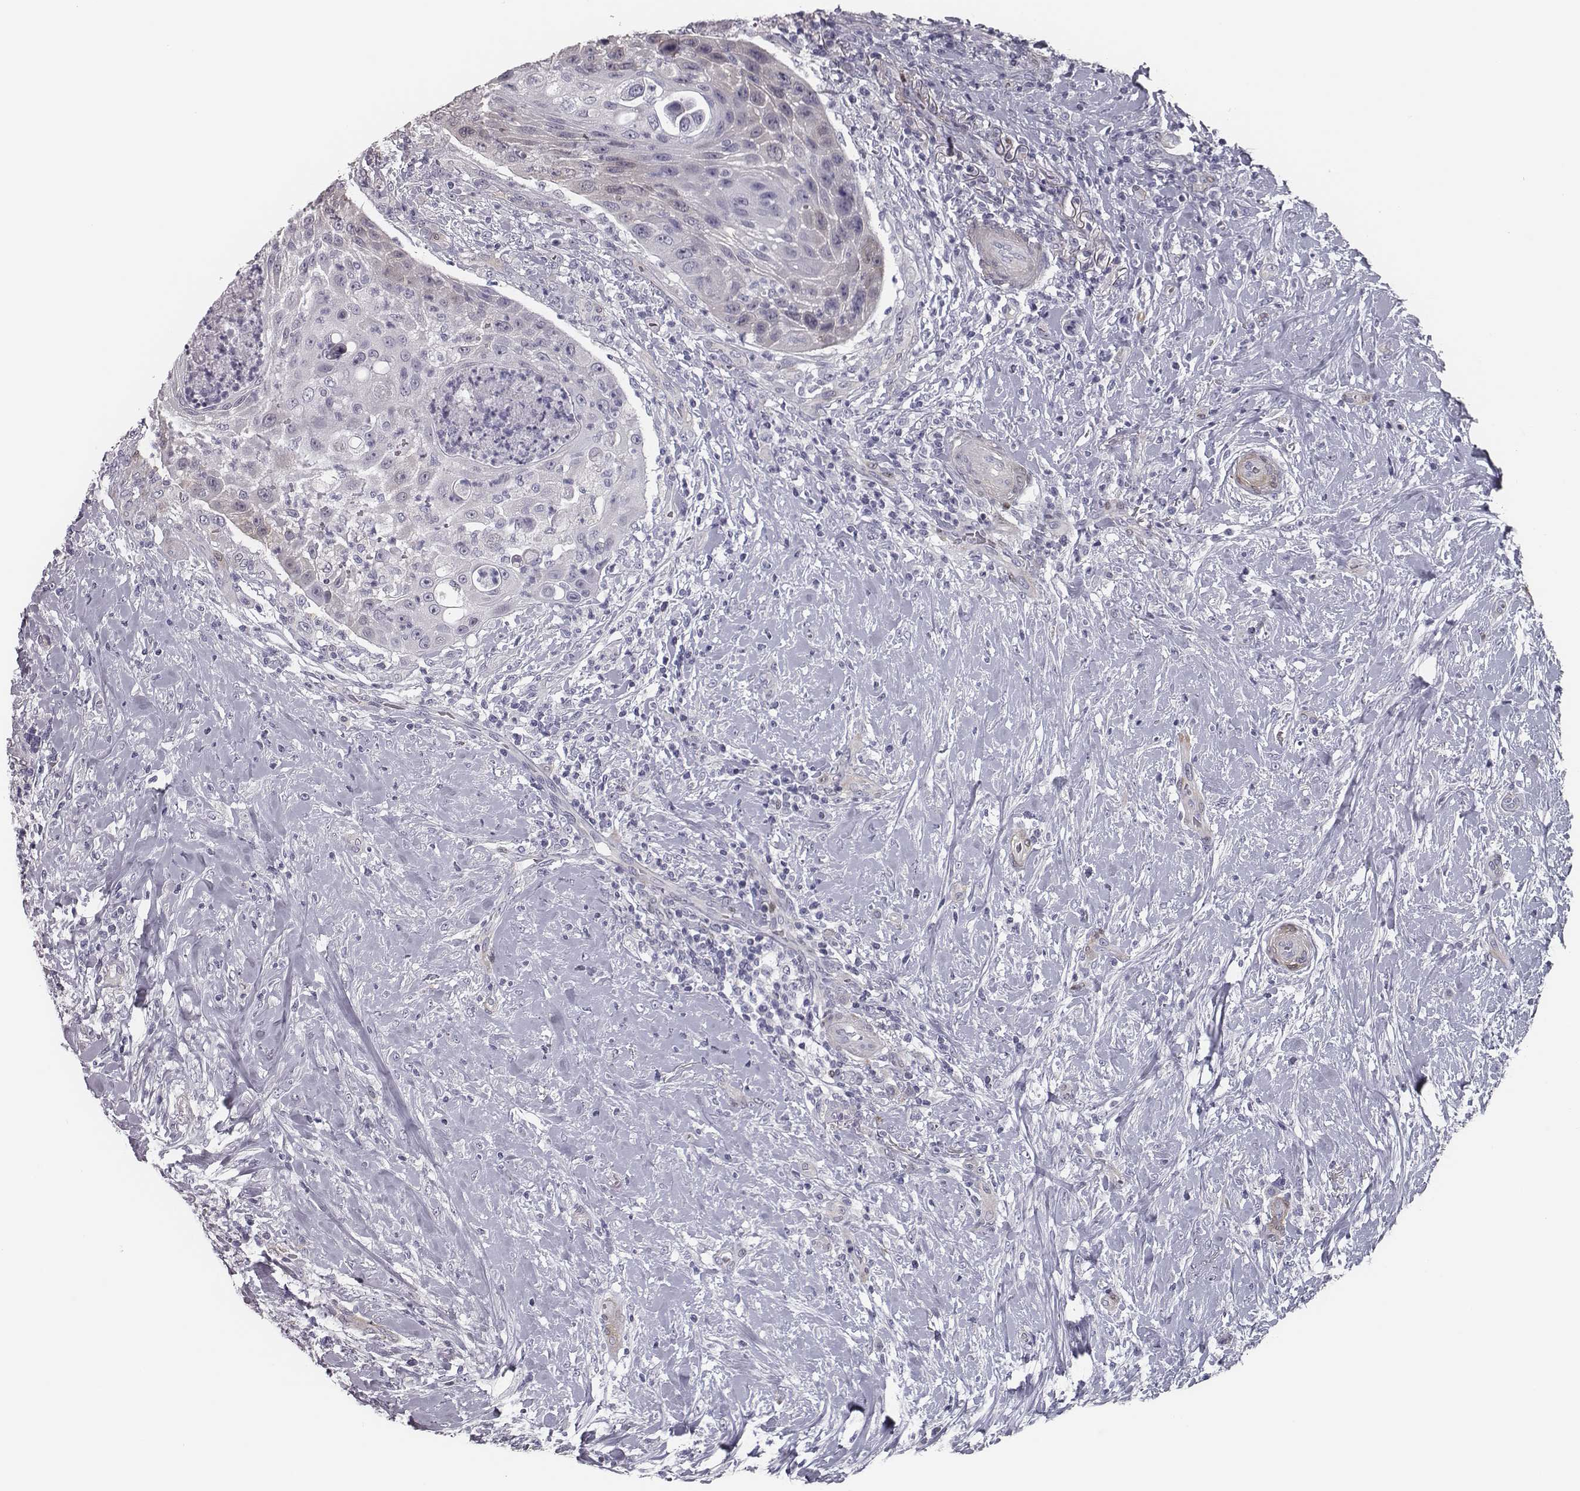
{"staining": {"intensity": "negative", "quantity": "none", "location": "none"}, "tissue": "head and neck cancer", "cell_type": "Tumor cells", "image_type": "cancer", "snomed": [{"axis": "morphology", "description": "Squamous cell carcinoma, NOS"}, {"axis": "topography", "description": "Head-Neck"}], "caption": "A high-resolution histopathology image shows immunohistochemistry staining of head and neck squamous cell carcinoma, which displays no significant staining in tumor cells.", "gene": "ISYNA1", "patient": {"sex": "male", "age": 69}}